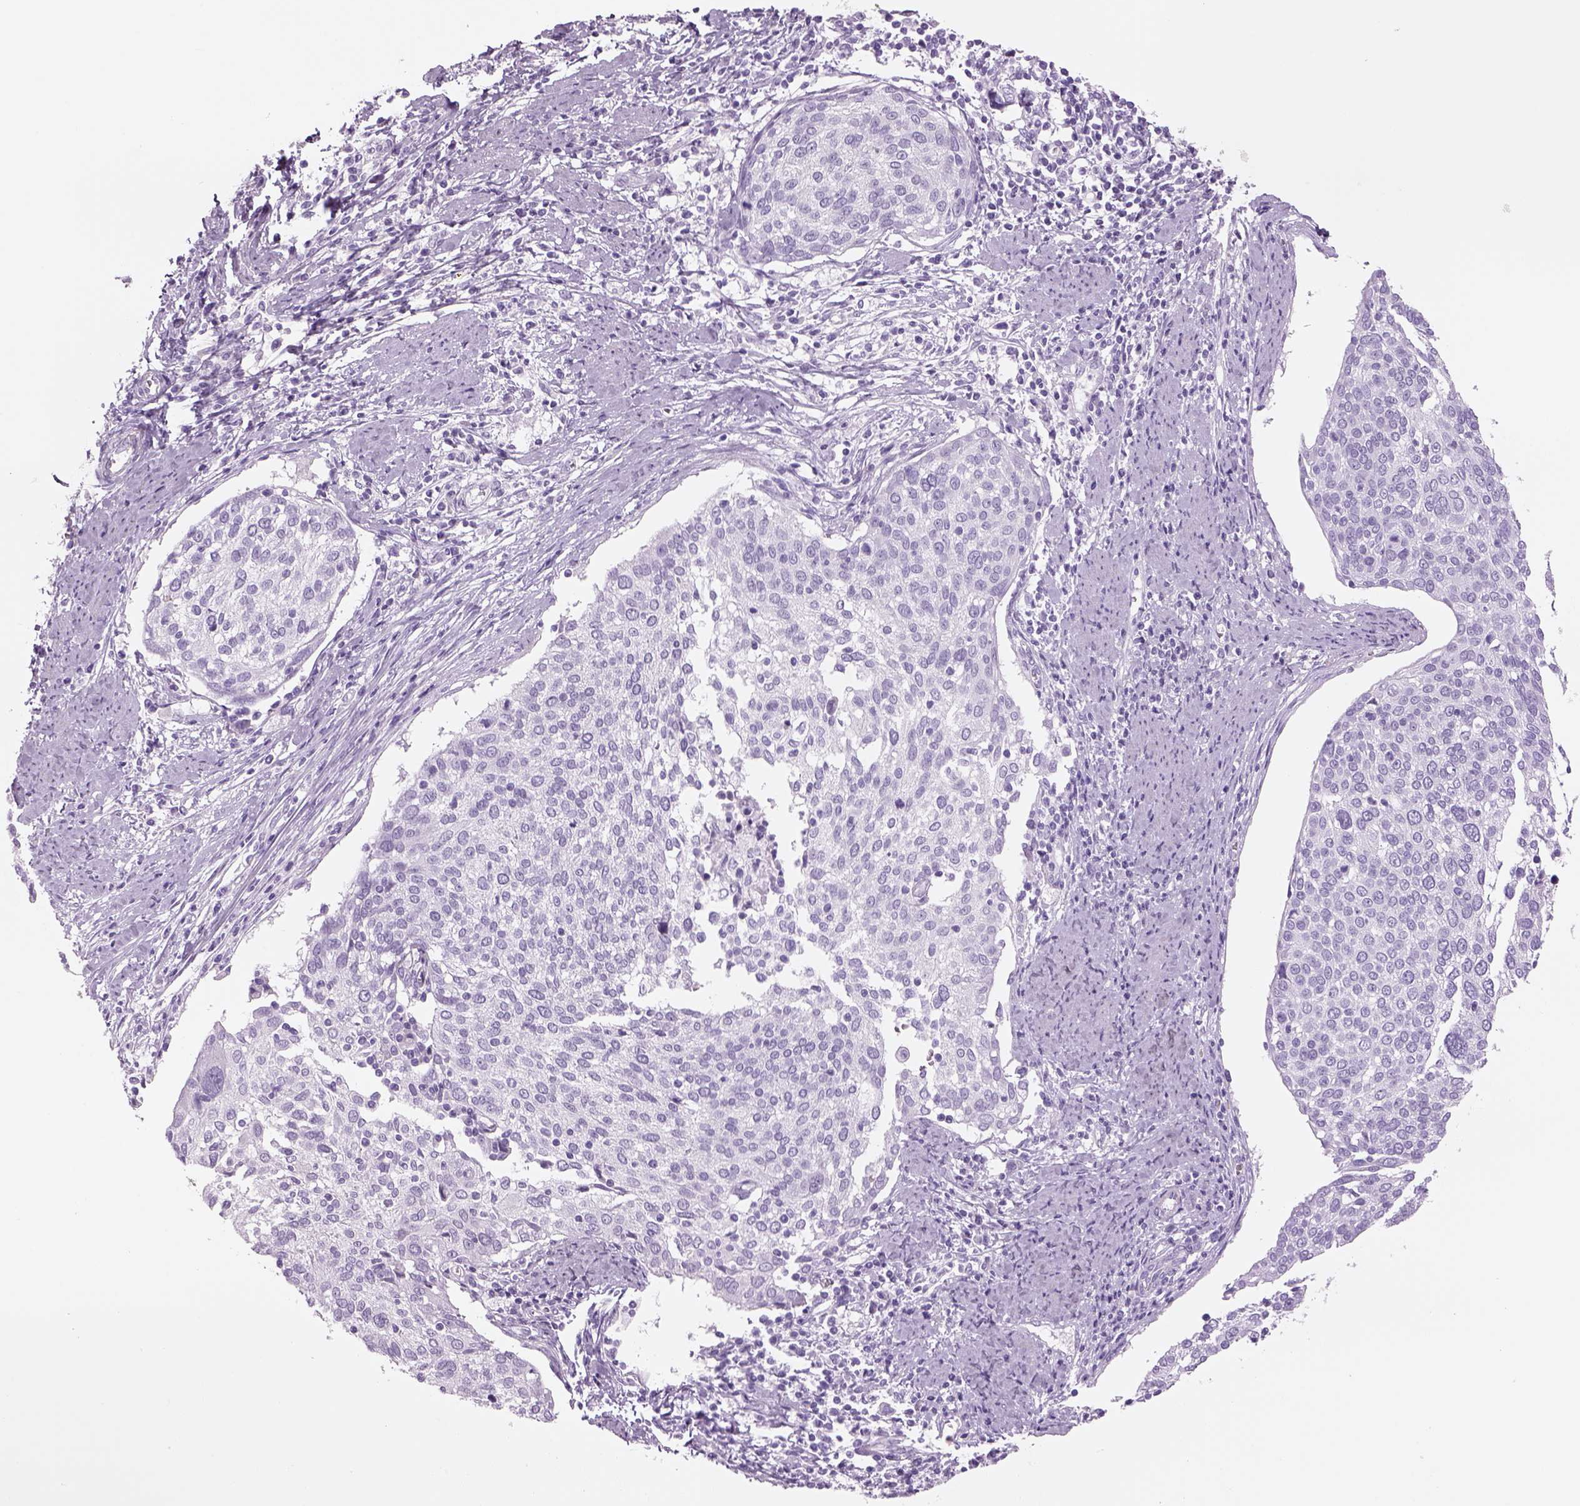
{"staining": {"intensity": "negative", "quantity": "none", "location": "none"}, "tissue": "cervical cancer", "cell_type": "Tumor cells", "image_type": "cancer", "snomed": [{"axis": "morphology", "description": "Squamous cell carcinoma, NOS"}, {"axis": "topography", "description": "Cervix"}], "caption": "A photomicrograph of squamous cell carcinoma (cervical) stained for a protein displays no brown staining in tumor cells.", "gene": "RHO", "patient": {"sex": "female", "age": 39}}